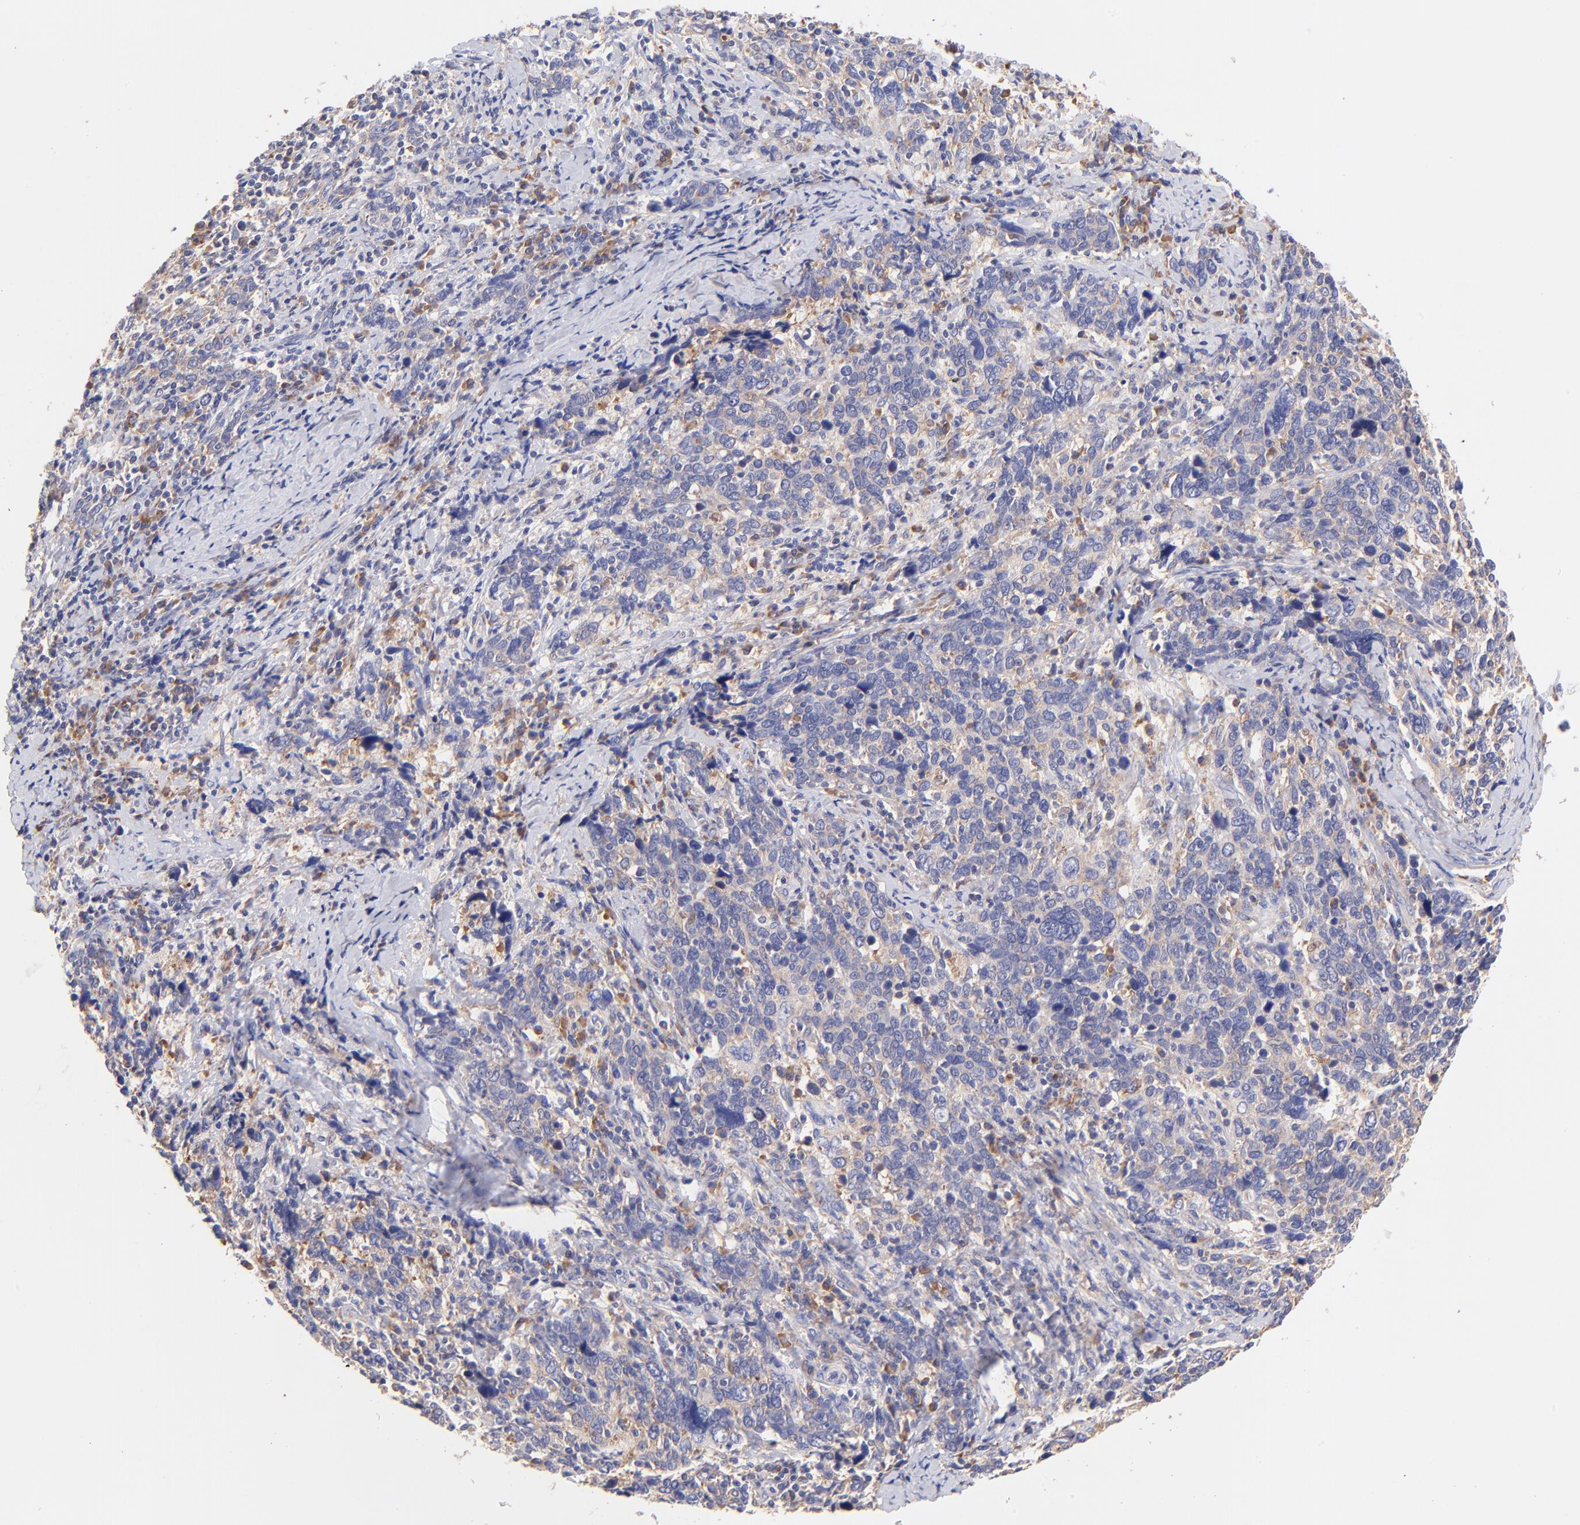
{"staining": {"intensity": "negative", "quantity": "none", "location": "none"}, "tissue": "cervical cancer", "cell_type": "Tumor cells", "image_type": "cancer", "snomed": [{"axis": "morphology", "description": "Squamous cell carcinoma, NOS"}, {"axis": "topography", "description": "Cervix"}], "caption": "Immunohistochemistry (IHC) of human squamous cell carcinoma (cervical) shows no staining in tumor cells.", "gene": "RPL11", "patient": {"sex": "female", "age": 41}}